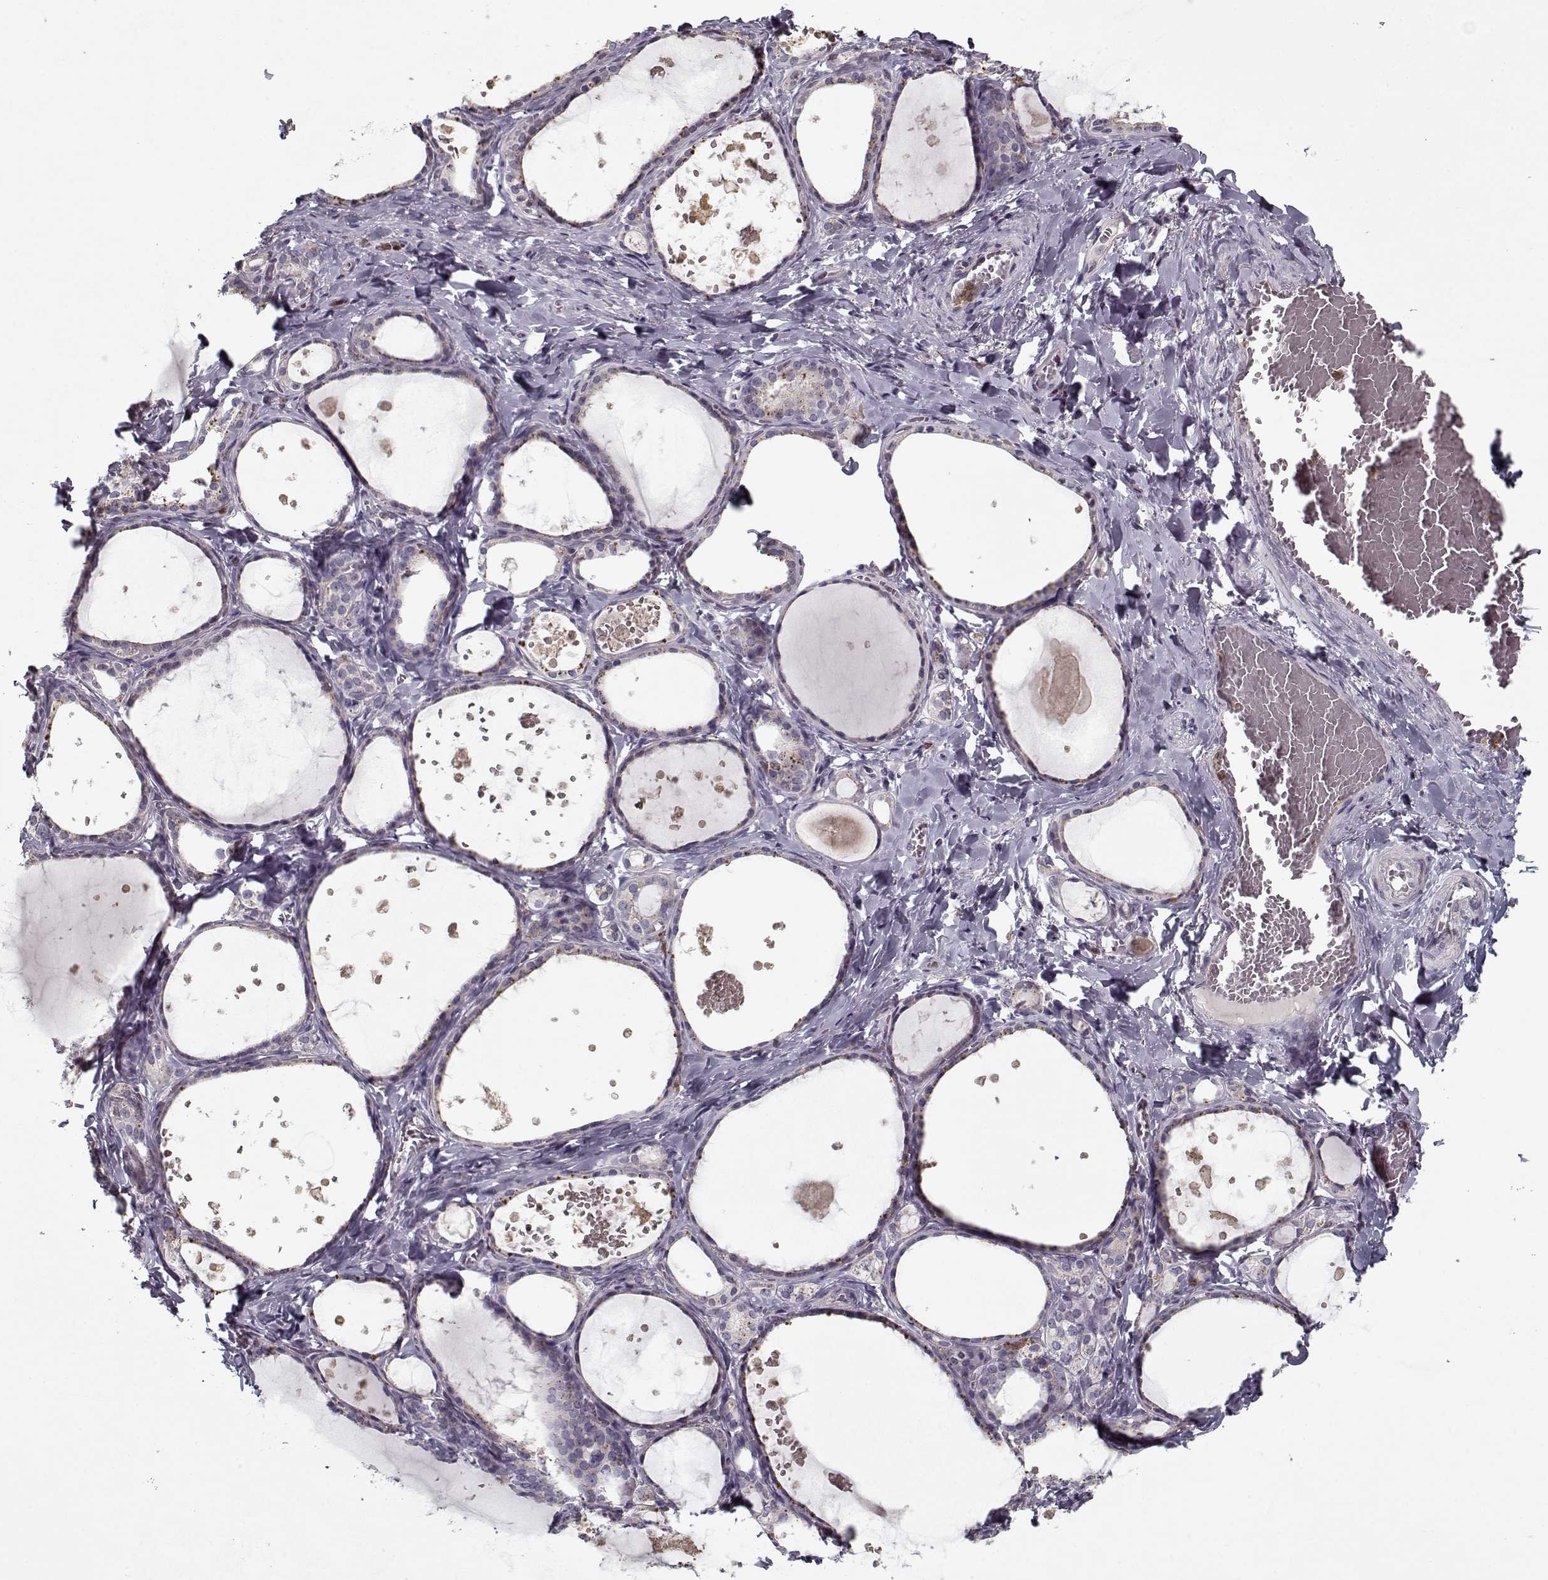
{"staining": {"intensity": "negative", "quantity": "none", "location": "none"}, "tissue": "thyroid gland", "cell_type": "Glandular cells", "image_type": "normal", "snomed": [{"axis": "morphology", "description": "Normal tissue, NOS"}, {"axis": "topography", "description": "Thyroid gland"}], "caption": "Immunohistochemistry (IHC) histopathology image of unremarkable thyroid gland: human thyroid gland stained with DAB displays no significant protein staining in glandular cells.", "gene": "UNC13D", "patient": {"sex": "female", "age": 56}}